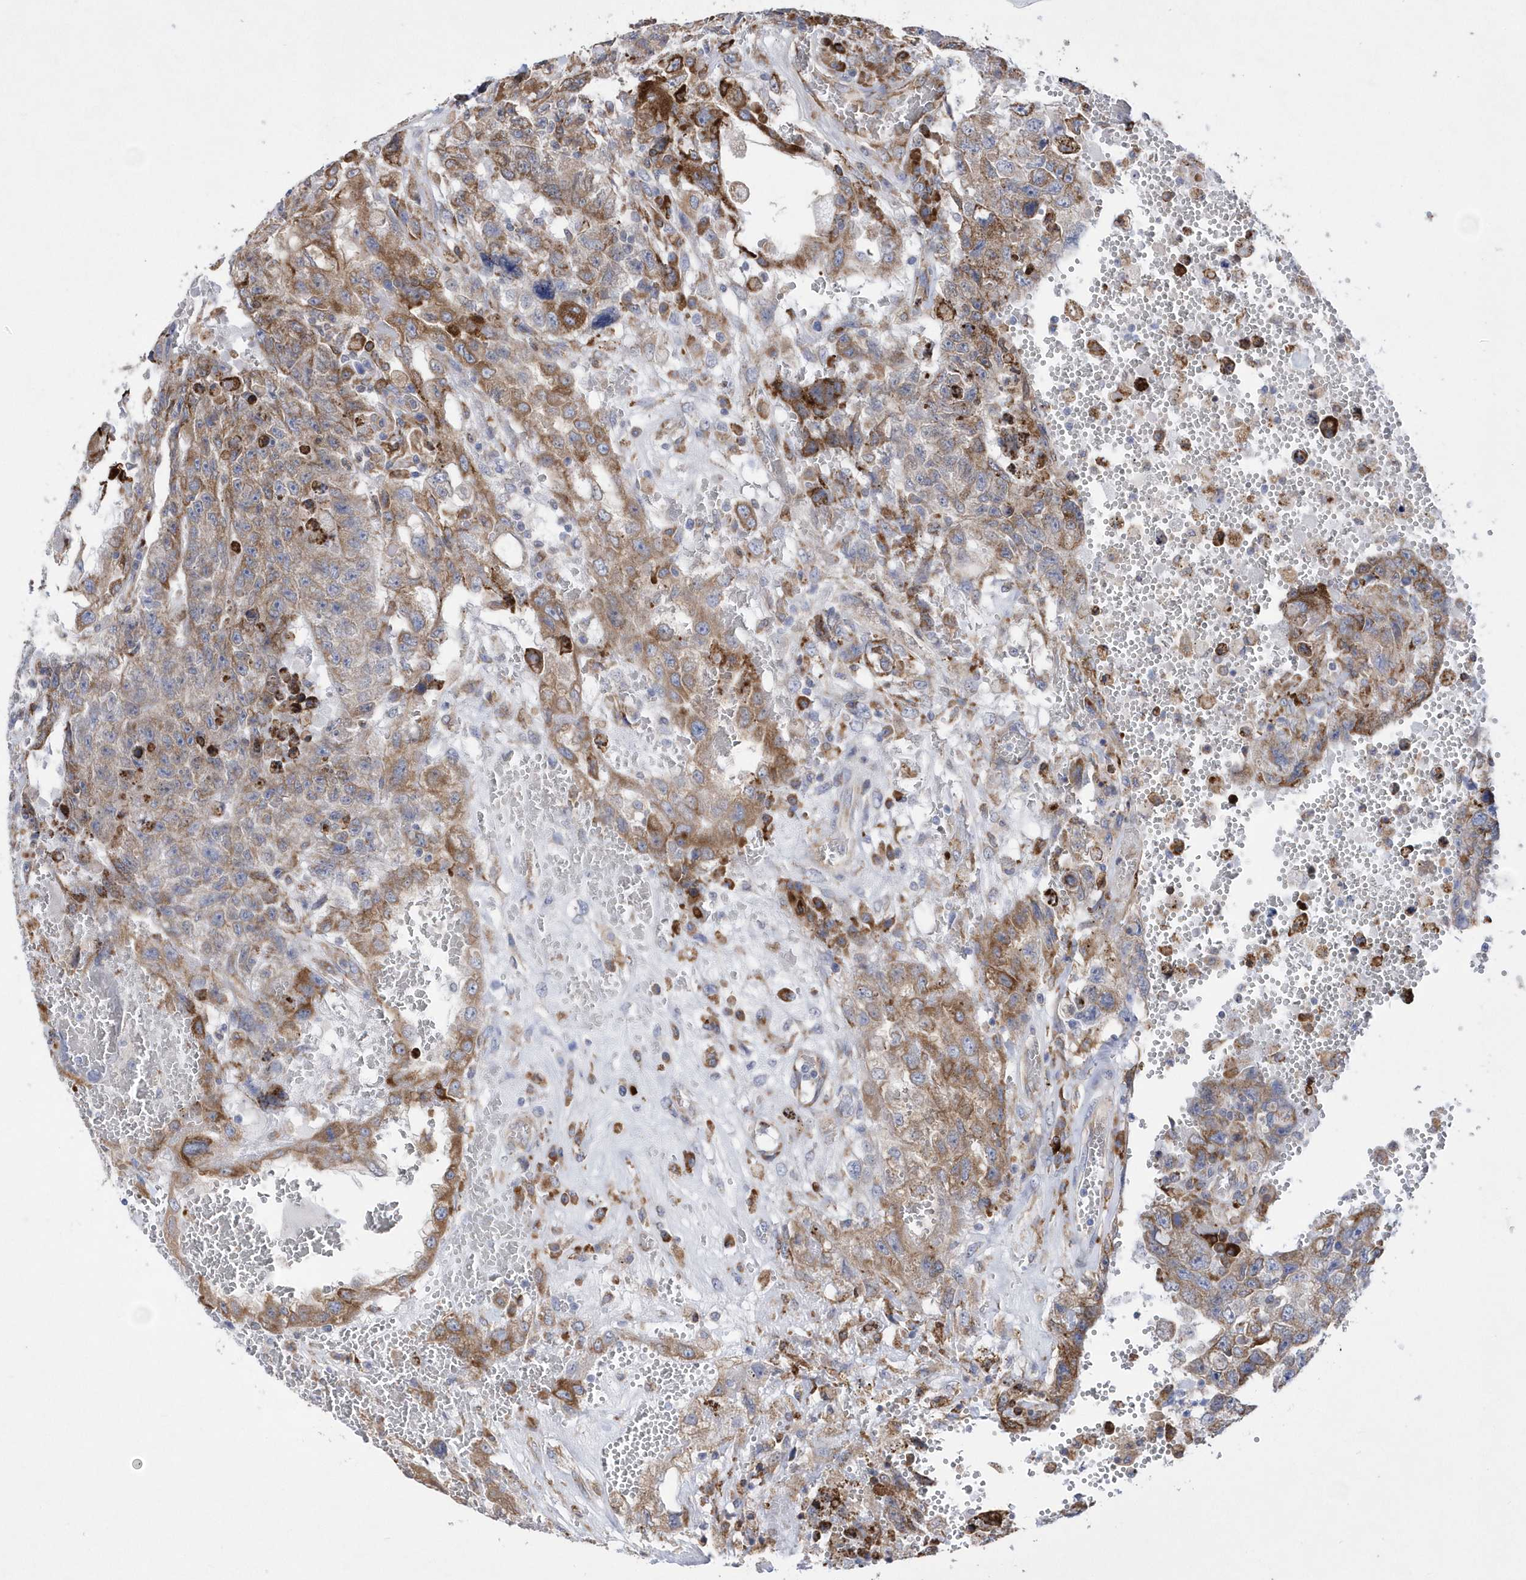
{"staining": {"intensity": "moderate", "quantity": ">75%", "location": "cytoplasmic/membranous"}, "tissue": "testis cancer", "cell_type": "Tumor cells", "image_type": "cancer", "snomed": [{"axis": "morphology", "description": "Carcinoma, Embryonal, NOS"}, {"axis": "topography", "description": "Testis"}], "caption": "Brown immunohistochemical staining in human testis embryonal carcinoma shows moderate cytoplasmic/membranous staining in about >75% of tumor cells.", "gene": "MED31", "patient": {"sex": "male", "age": 26}}